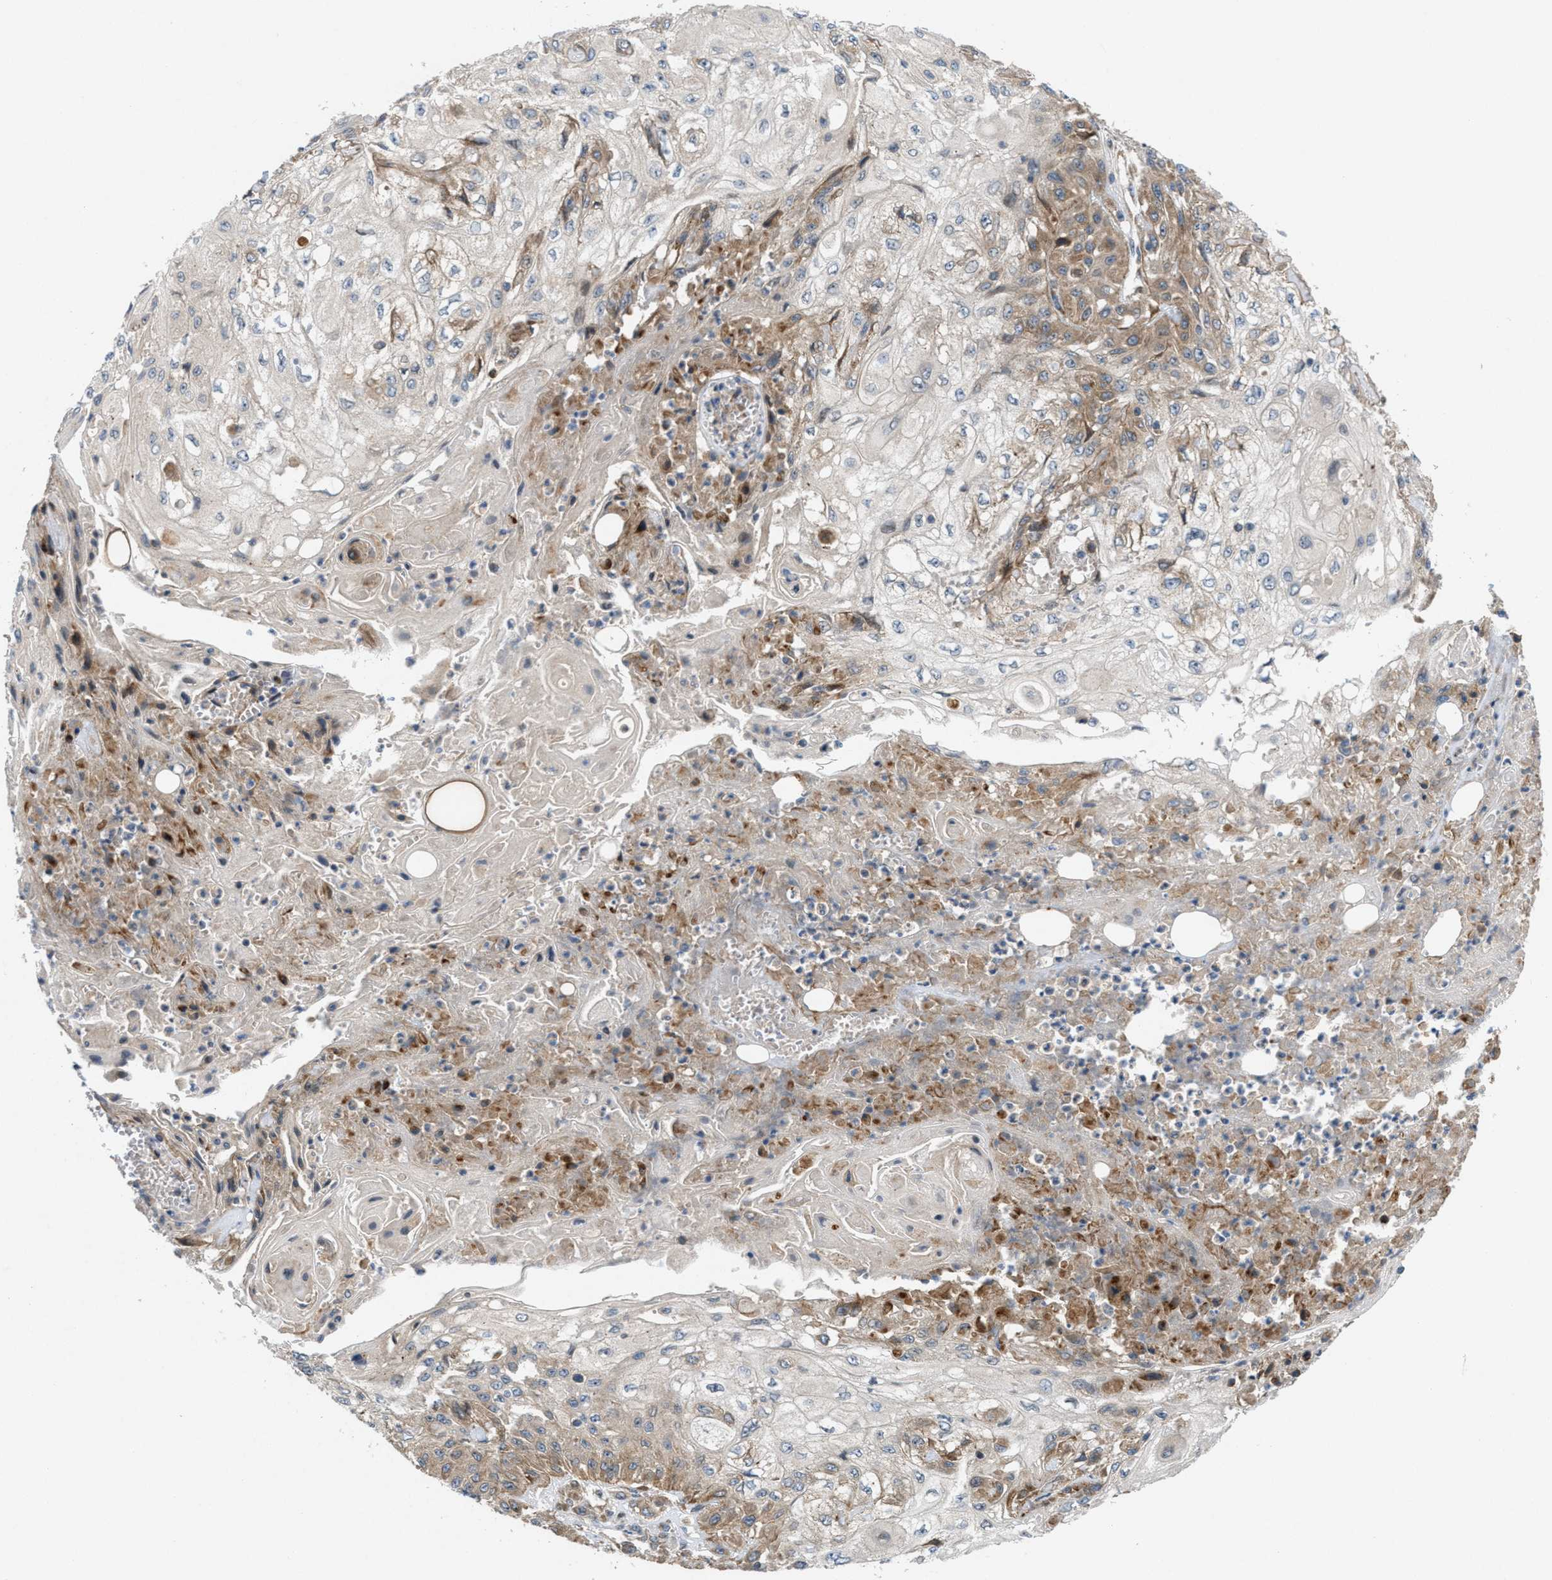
{"staining": {"intensity": "moderate", "quantity": "<25%", "location": "cytoplasmic/membranous"}, "tissue": "skin cancer", "cell_type": "Tumor cells", "image_type": "cancer", "snomed": [{"axis": "morphology", "description": "Squamous cell carcinoma, NOS"}, {"axis": "morphology", "description": "Squamous cell carcinoma, metastatic, NOS"}, {"axis": "topography", "description": "Skin"}, {"axis": "topography", "description": "Lymph node"}], "caption": "An image of human metastatic squamous cell carcinoma (skin) stained for a protein exhibits moderate cytoplasmic/membranous brown staining in tumor cells.", "gene": "CYB5D1", "patient": {"sex": "male", "age": 75}}